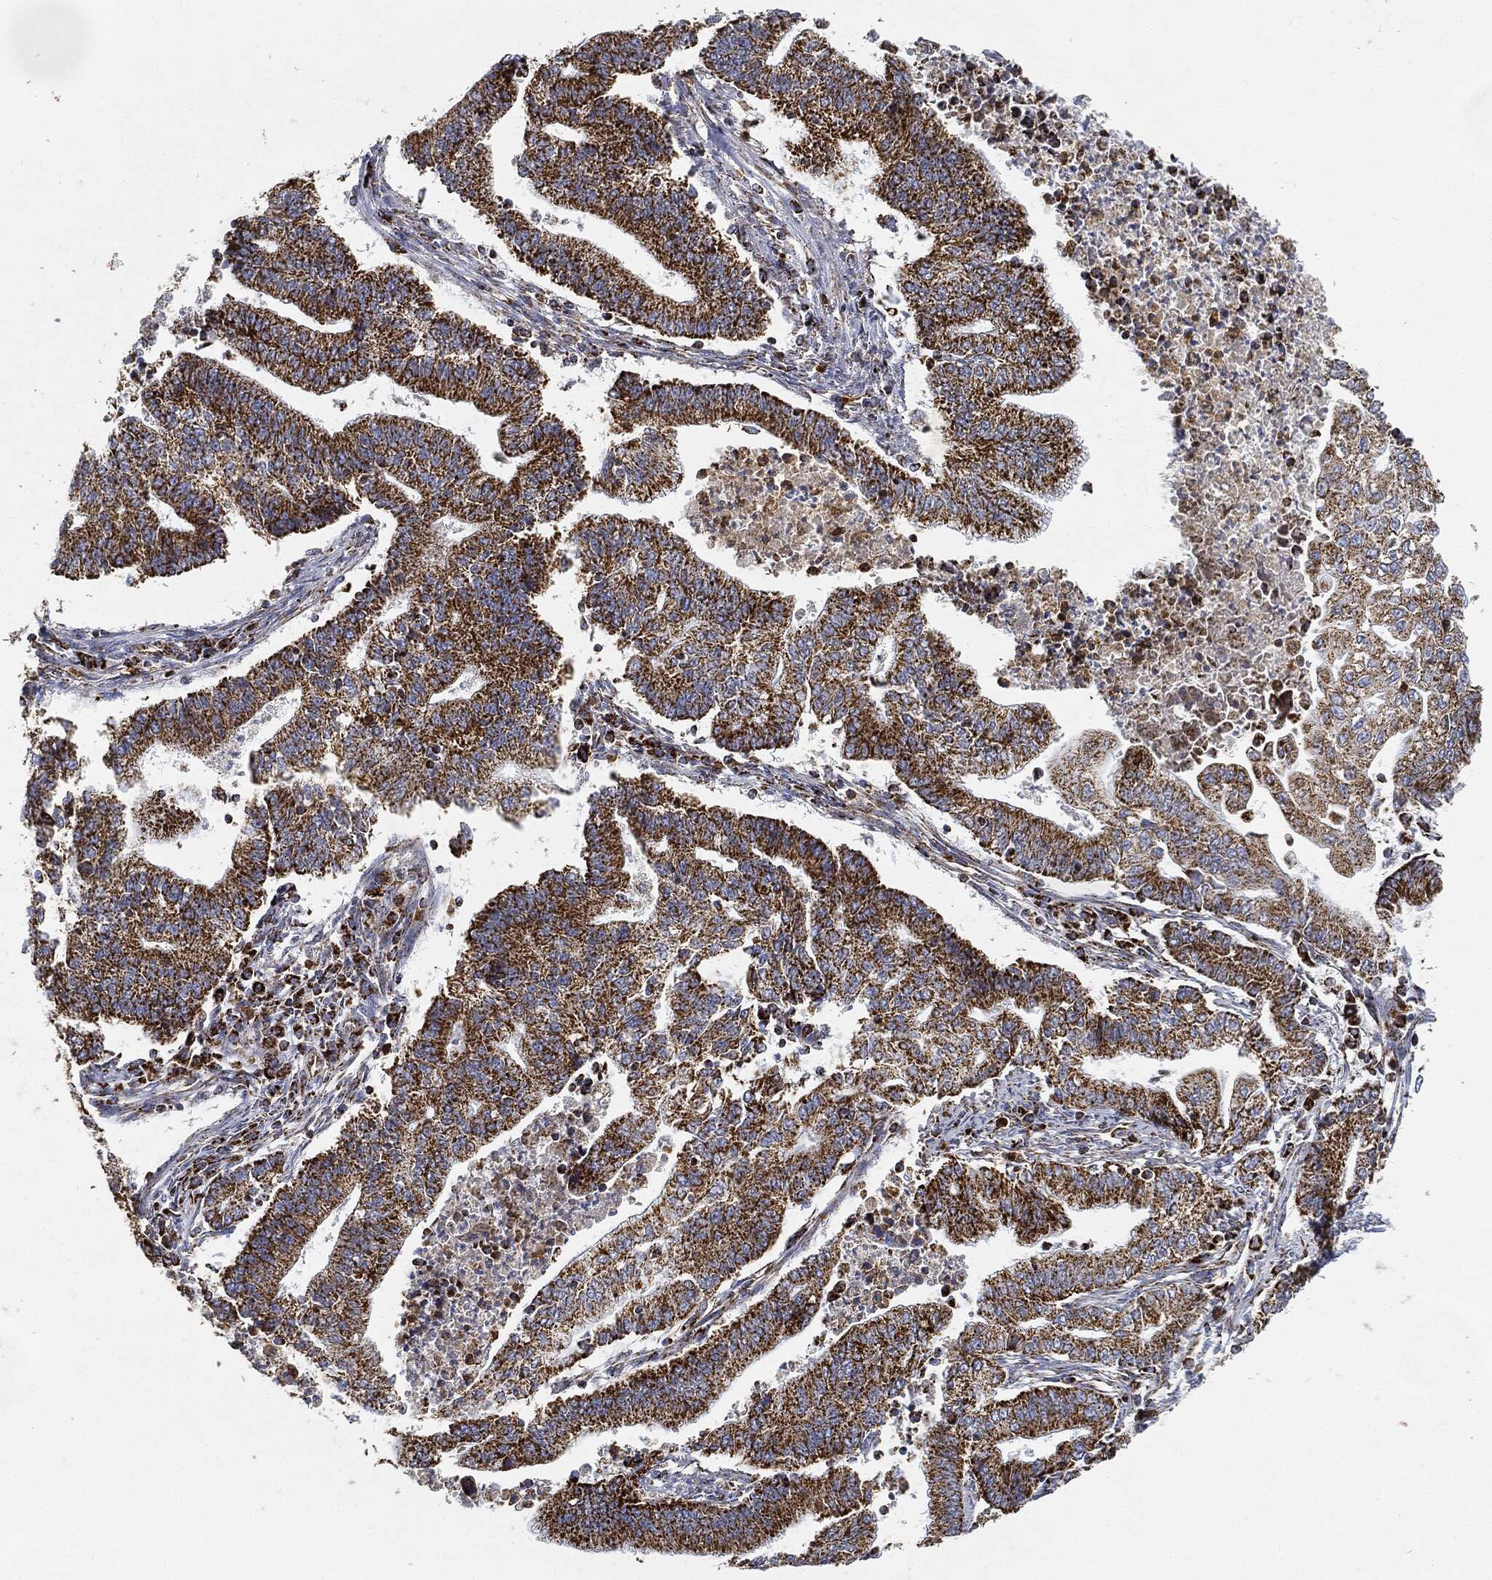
{"staining": {"intensity": "strong", "quantity": ">75%", "location": "cytoplasmic/membranous"}, "tissue": "endometrial cancer", "cell_type": "Tumor cells", "image_type": "cancer", "snomed": [{"axis": "morphology", "description": "Adenocarcinoma, NOS"}, {"axis": "topography", "description": "Uterus"}, {"axis": "topography", "description": "Endometrium"}], "caption": "High-magnification brightfield microscopy of endometrial adenocarcinoma stained with DAB (3,3'-diaminobenzidine) (brown) and counterstained with hematoxylin (blue). tumor cells exhibit strong cytoplasmic/membranous staining is identified in about>75% of cells.", "gene": "CAPN15", "patient": {"sex": "female", "age": 54}}